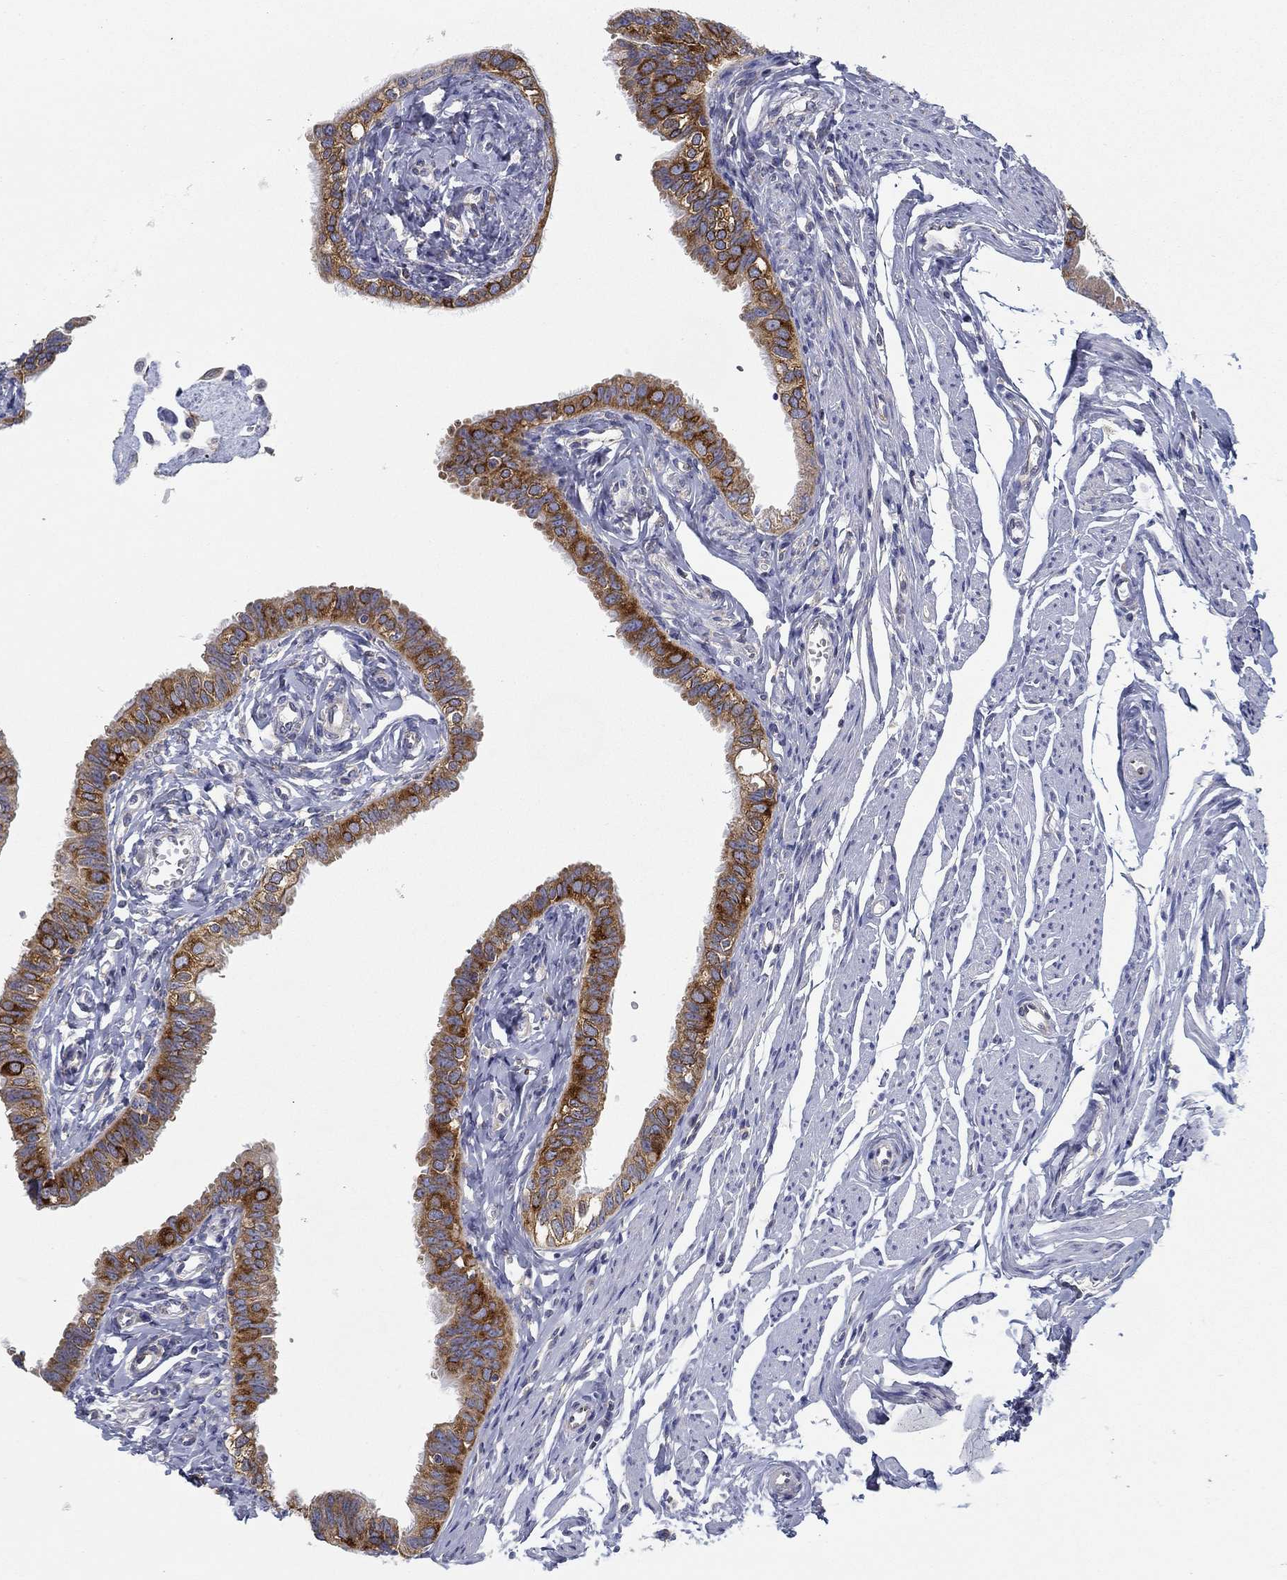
{"staining": {"intensity": "strong", "quantity": ">75%", "location": "cytoplasmic/membranous"}, "tissue": "fallopian tube", "cell_type": "Glandular cells", "image_type": "normal", "snomed": [{"axis": "morphology", "description": "Normal tissue, NOS"}, {"axis": "topography", "description": "Fallopian tube"}], "caption": "A histopathology image showing strong cytoplasmic/membranous expression in about >75% of glandular cells in benign fallopian tube, as visualized by brown immunohistochemical staining.", "gene": "FXR1", "patient": {"sex": "female", "age": 54}}